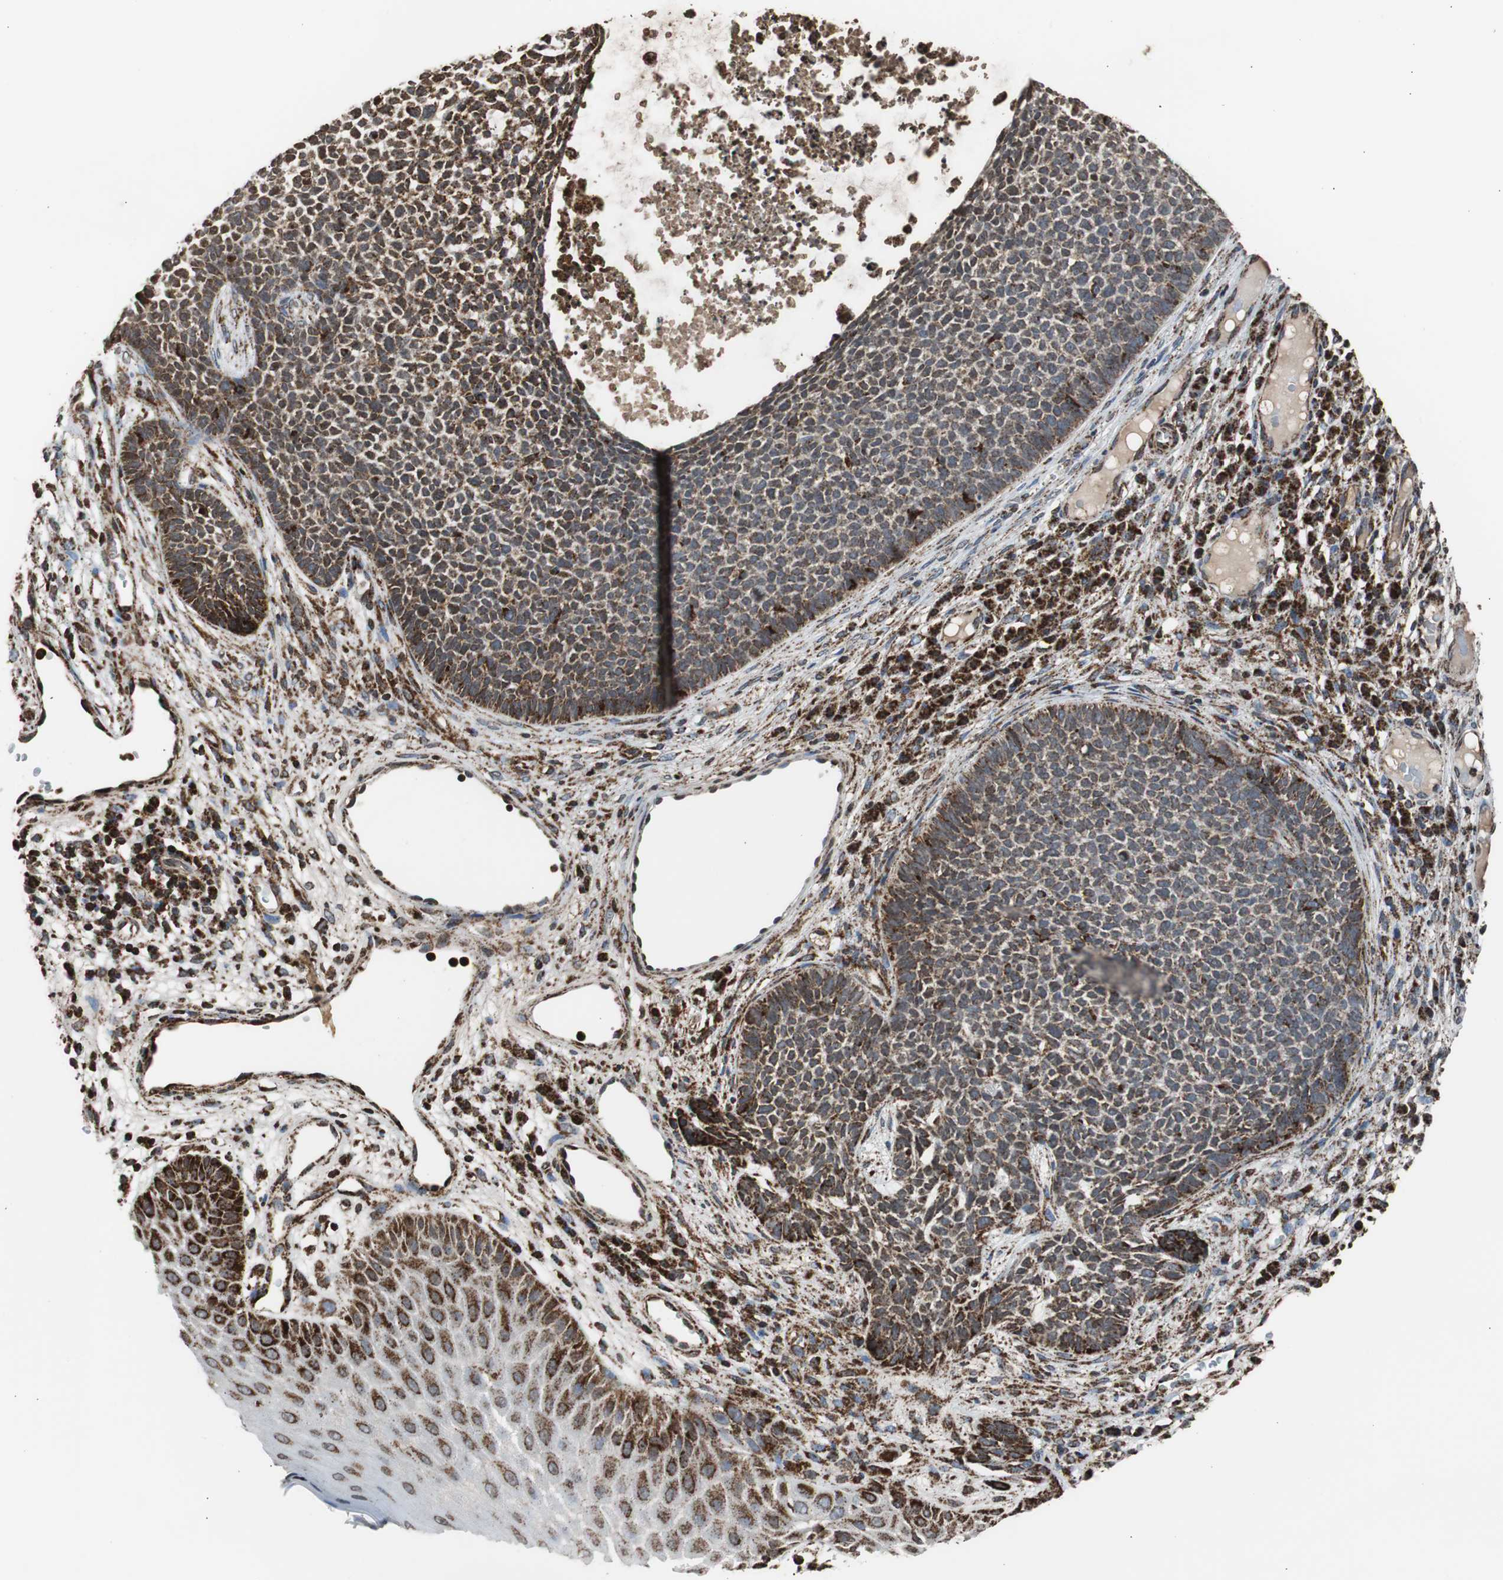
{"staining": {"intensity": "moderate", "quantity": ">75%", "location": "cytoplasmic/membranous"}, "tissue": "skin cancer", "cell_type": "Tumor cells", "image_type": "cancer", "snomed": [{"axis": "morphology", "description": "Basal cell carcinoma"}, {"axis": "topography", "description": "Skin"}], "caption": "Basal cell carcinoma (skin) tissue shows moderate cytoplasmic/membranous positivity in approximately >75% of tumor cells", "gene": "HSPA9", "patient": {"sex": "female", "age": 84}}